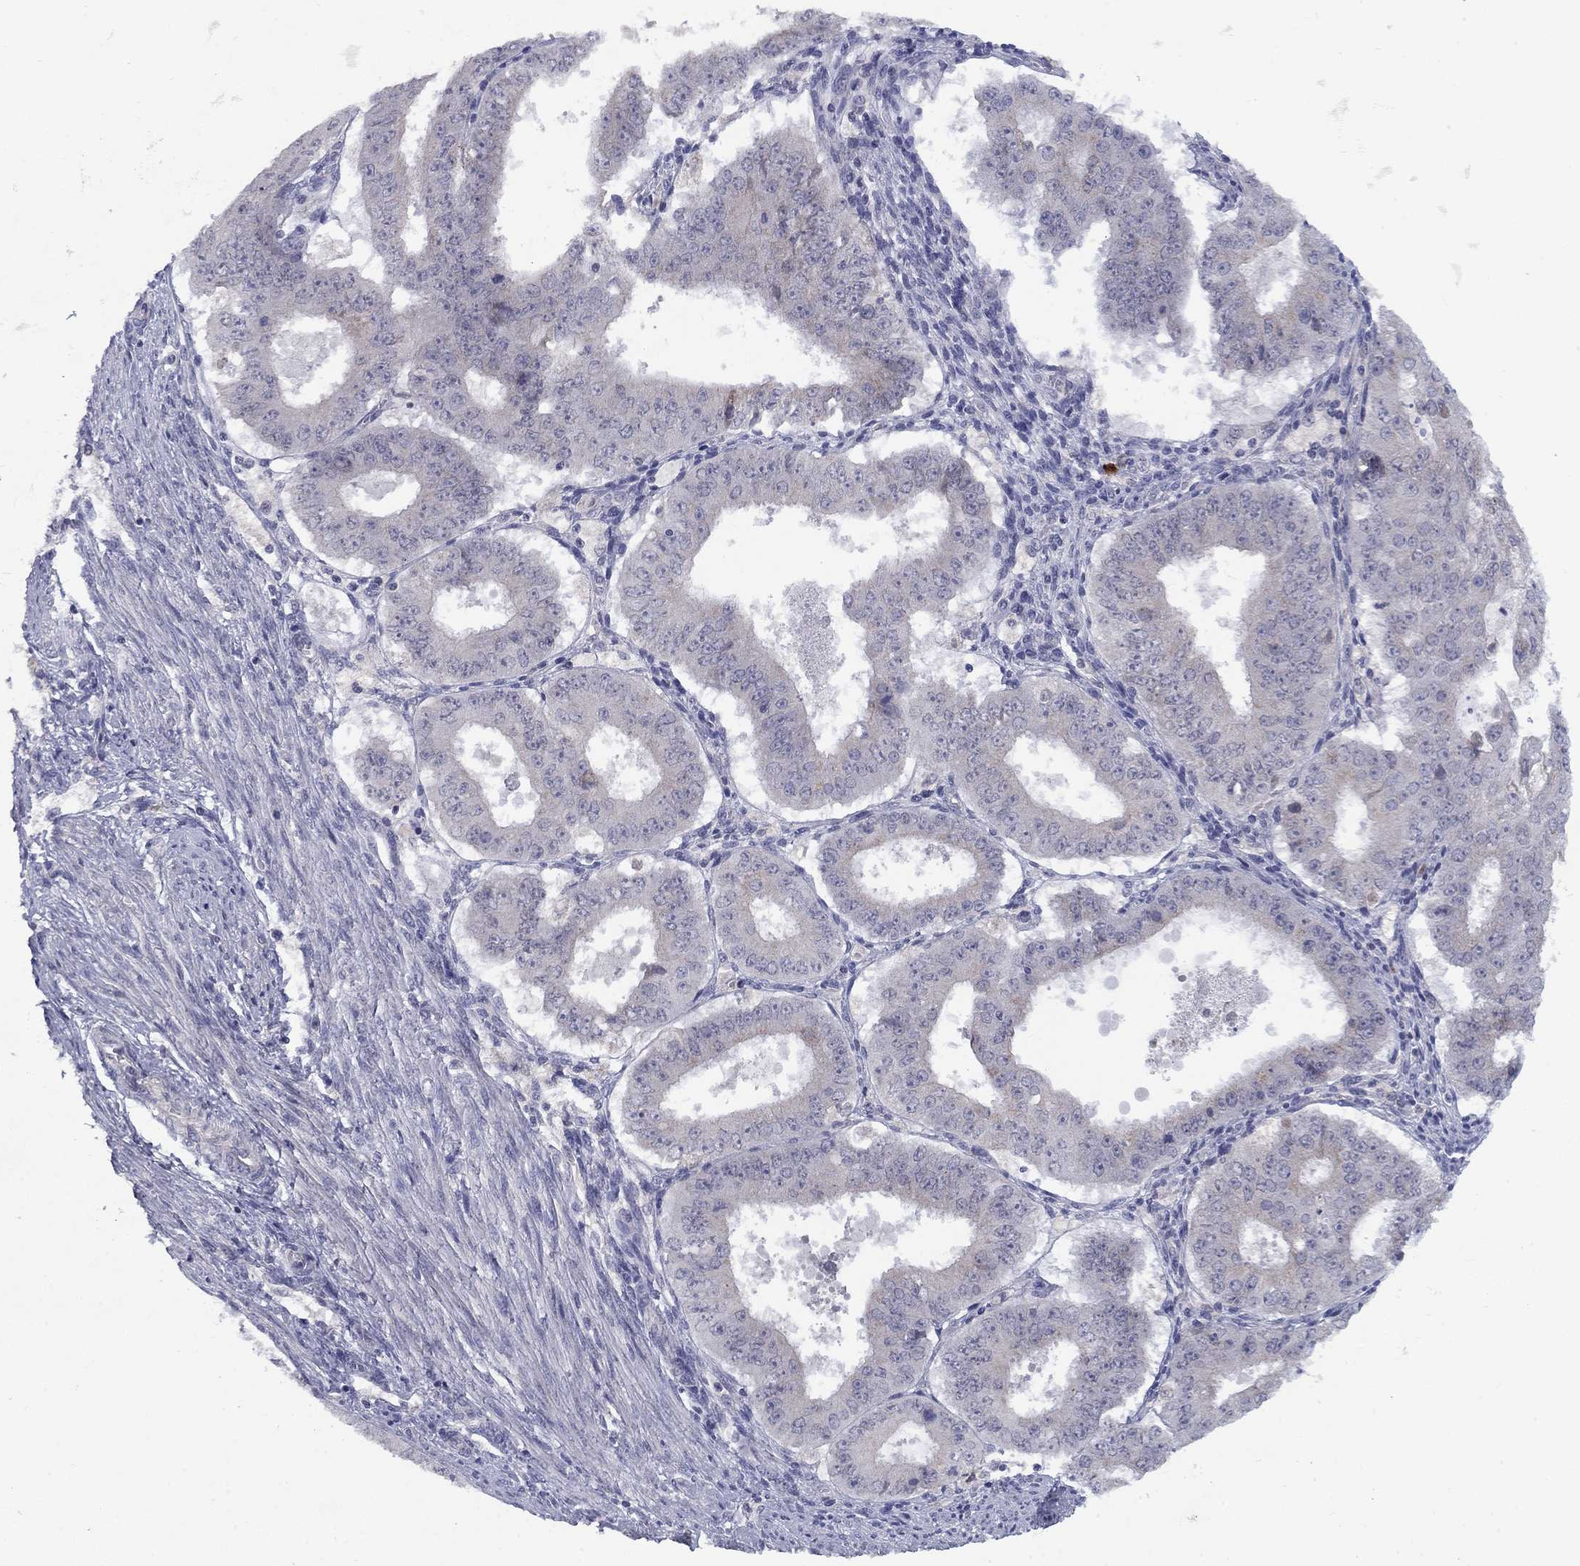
{"staining": {"intensity": "negative", "quantity": "none", "location": "none"}, "tissue": "ovarian cancer", "cell_type": "Tumor cells", "image_type": "cancer", "snomed": [{"axis": "morphology", "description": "Carcinoma, endometroid"}, {"axis": "topography", "description": "Ovary"}], "caption": "This is a micrograph of IHC staining of ovarian cancer, which shows no expression in tumor cells.", "gene": "CACNA1A", "patient": {"sex": "female", "age": 42}}